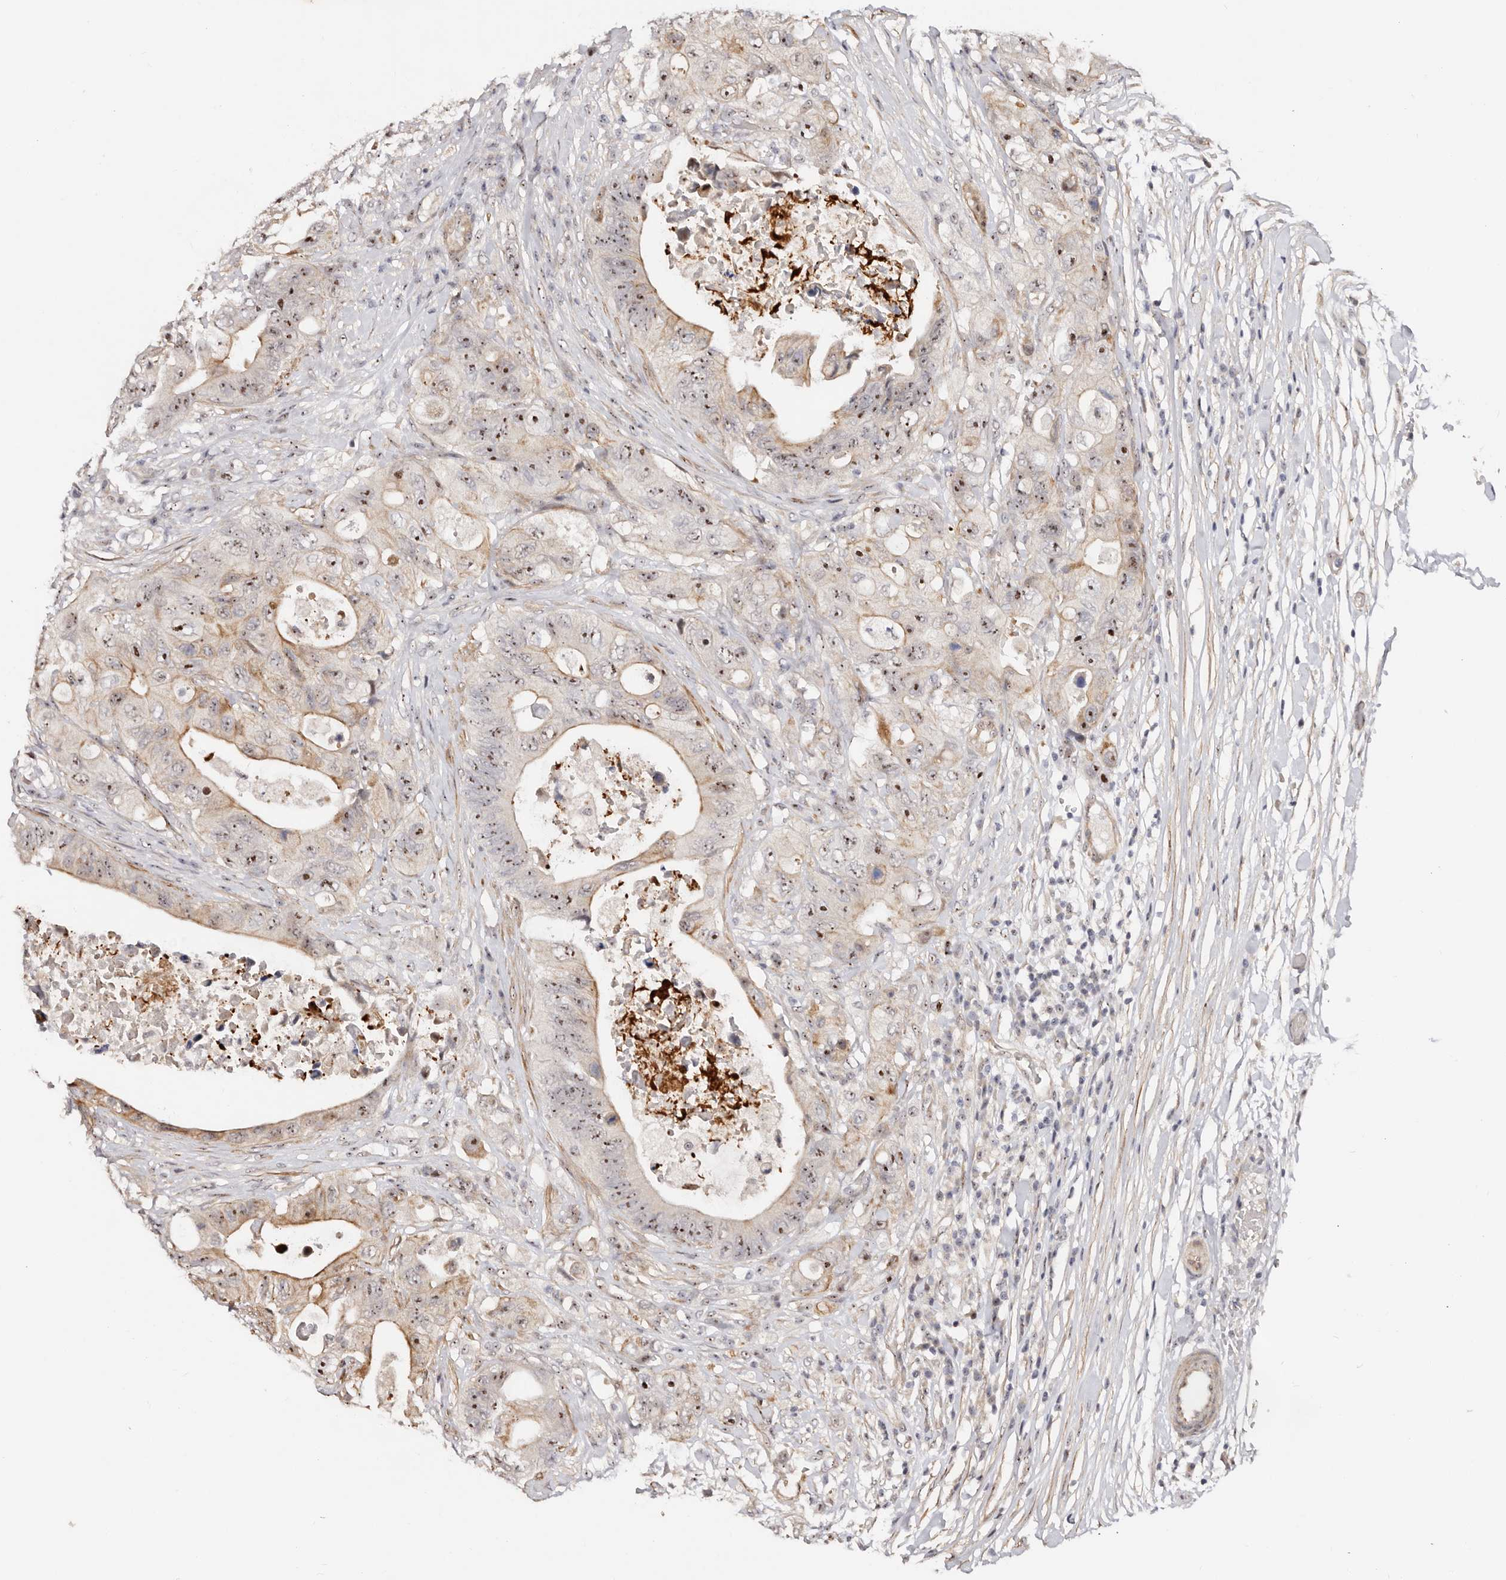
{"staining": {"intensity": "moderate", "quantity": ">75%", "location": "nuclear"}, "tissue": "colorectal cancer", "cell_type": "Tumor cells", "image_type": "cancer", "snomed": [{"axis": "morphology", "description": "Adenocarcinoma, NOS"}, {"axis": "topography", "description": "Colon"}], "caption": "This is a micrograph of IHC staining of adenocarcinoma (colorectal), which shows moderate expression in the nuclear of tumor cells.", "gene": "ODF2L", "patient": {"sex": "female", "age": 46}}